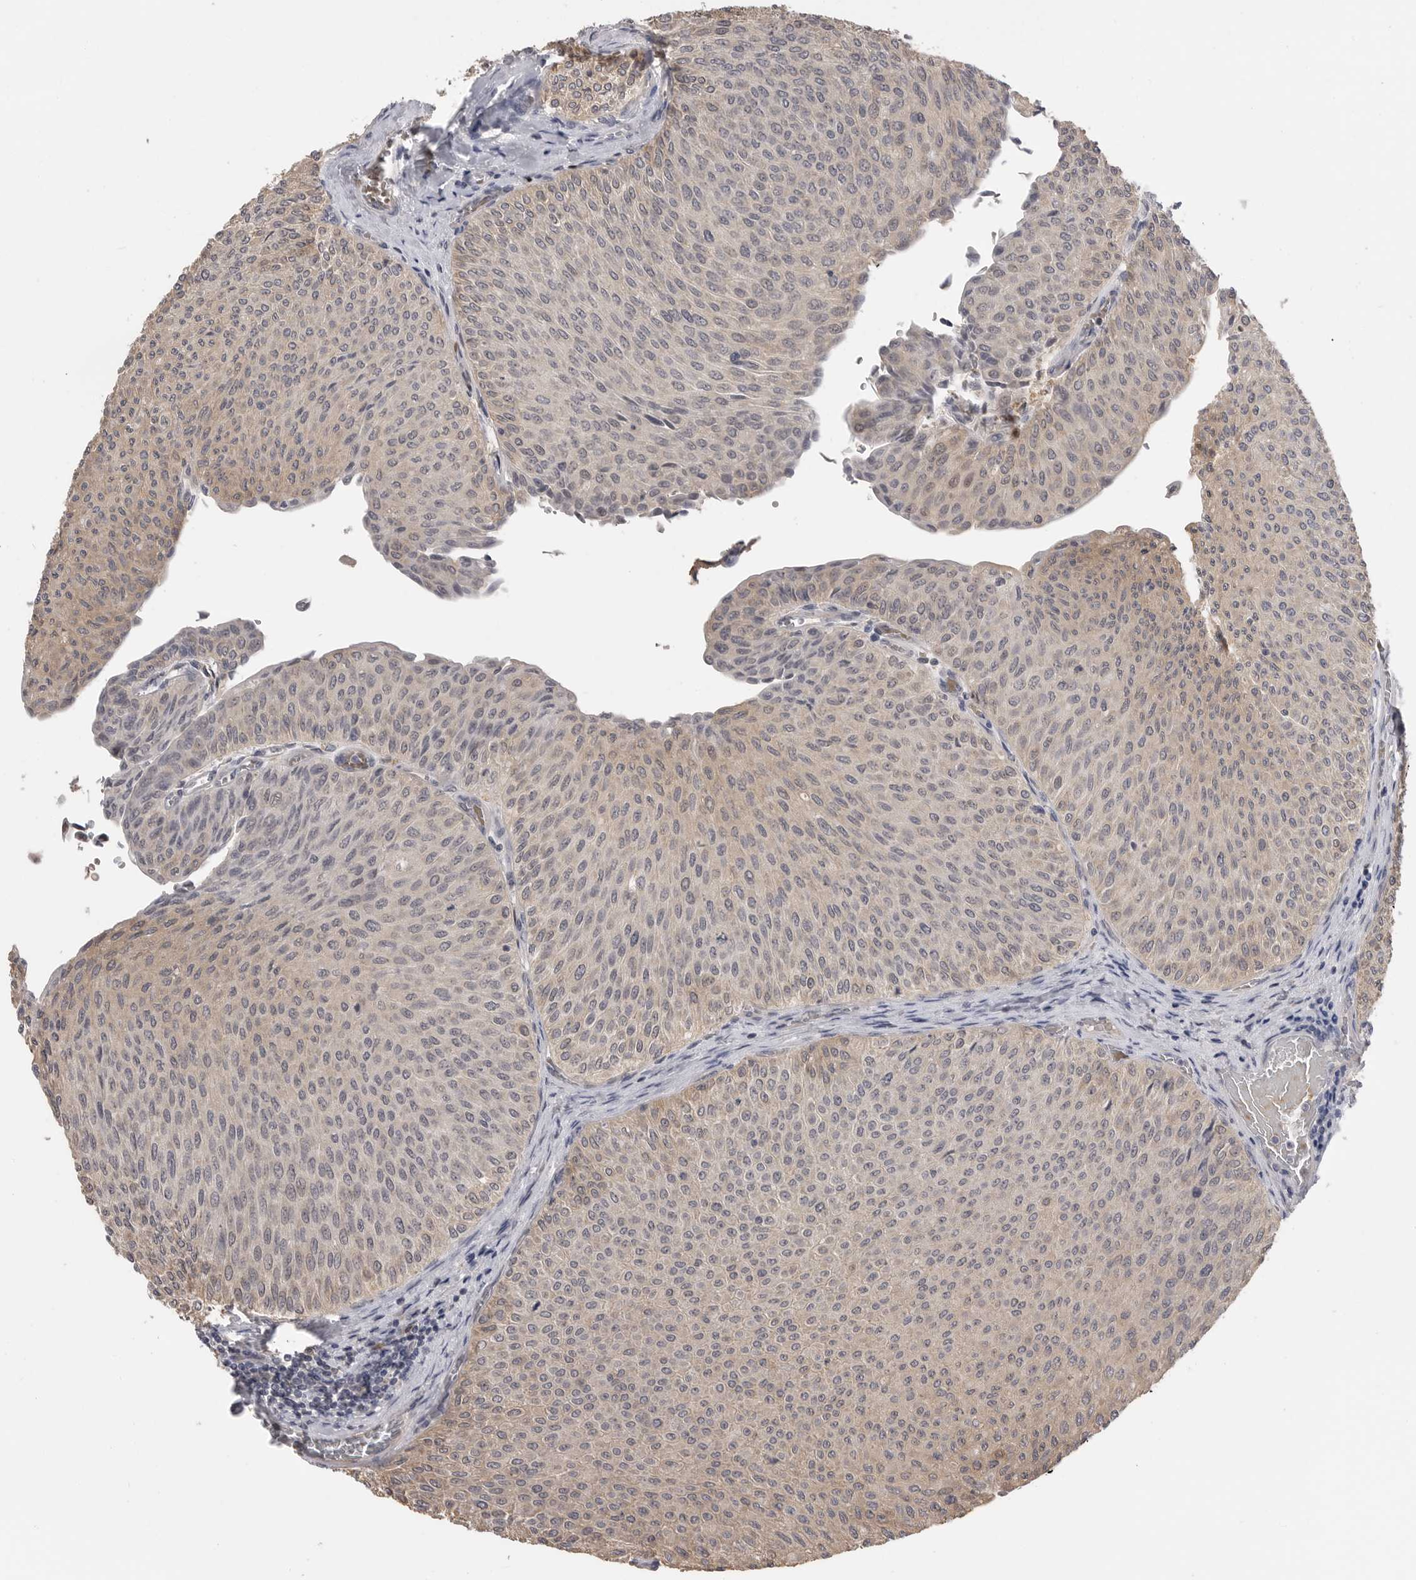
{"staining": {"intensity": "weak", "quantity": "<25%", "location": "cytoplasmic/membranous,nuclear"}, "tissue": "urothelial cancer", "cell_type": "Tumor cells", "image_type": "cancer", "snomed": [{"axis": "morphology", "description": "Urothelial carcinoma, Low grade"}, {"axis": "topography", "description": "Urinary bladder"}], "caption": "IHC of urothelial cancer demonstrates no staining in tumor cells.", "gene": "PLEKHF1", "patient": {"sex": "male", "age": 78}}